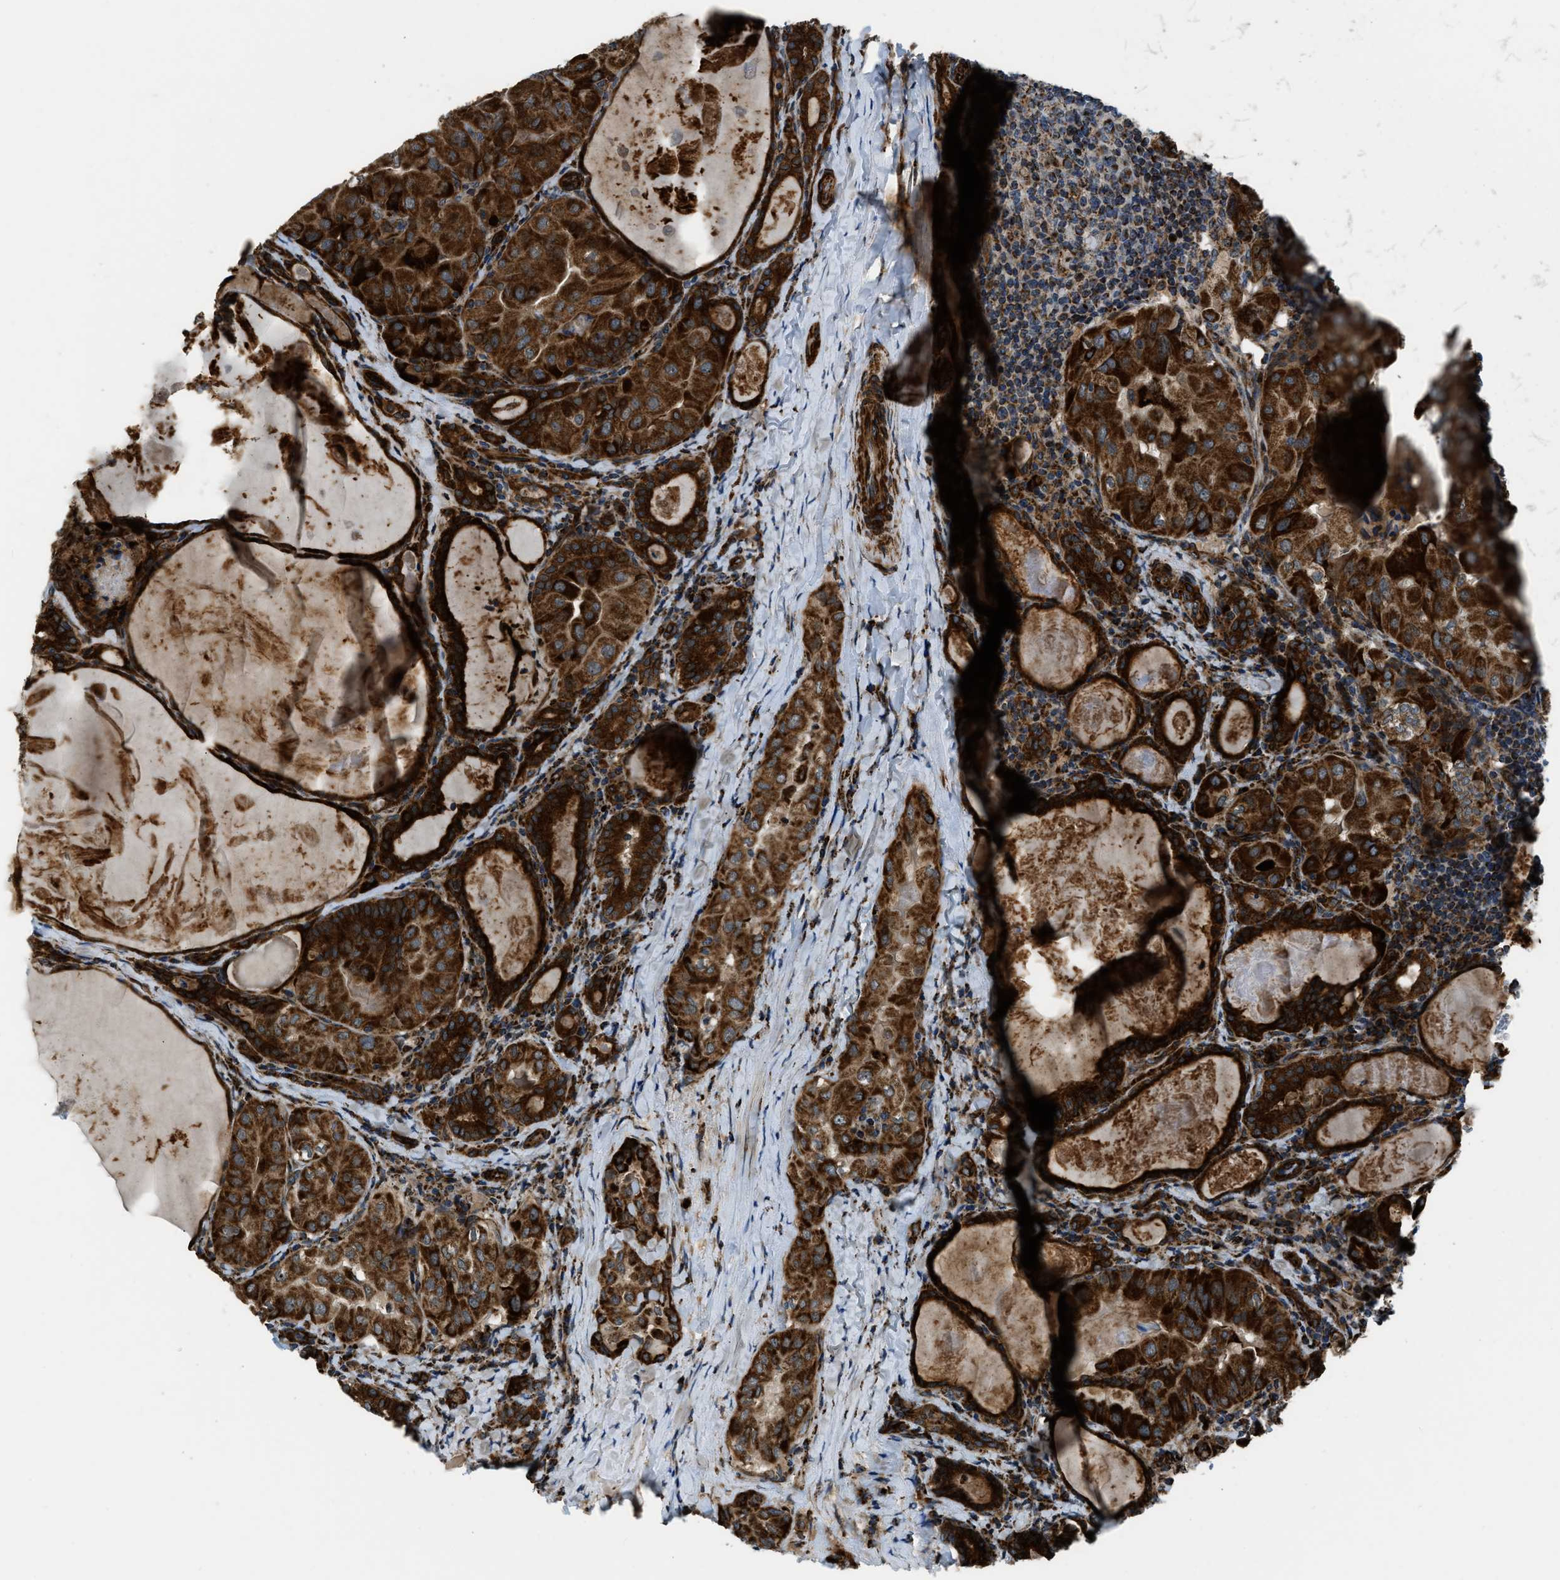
{"staining": {"intensity": "strong", "quantity": ">75%", "location": "cytoplasmic/membranous"}, "tissue": "thyroid cancer", "cell_type": "Tumor cells", "image_type": "cancer", "snomed": [{"axis": "morphology", "description": "Papillary adenocarcinoma, NOS"}, {"axis": "topography", "description": "Thyroid gland"}], "caption": "Tumor cells exhibit high levels of strong cytoplasmic/membranous staining in approximately >75% of cells in papillary adenocarcinoma (thyroid).", "gene": "GSDME", "patient": {"sex": "female", "age": 42}}